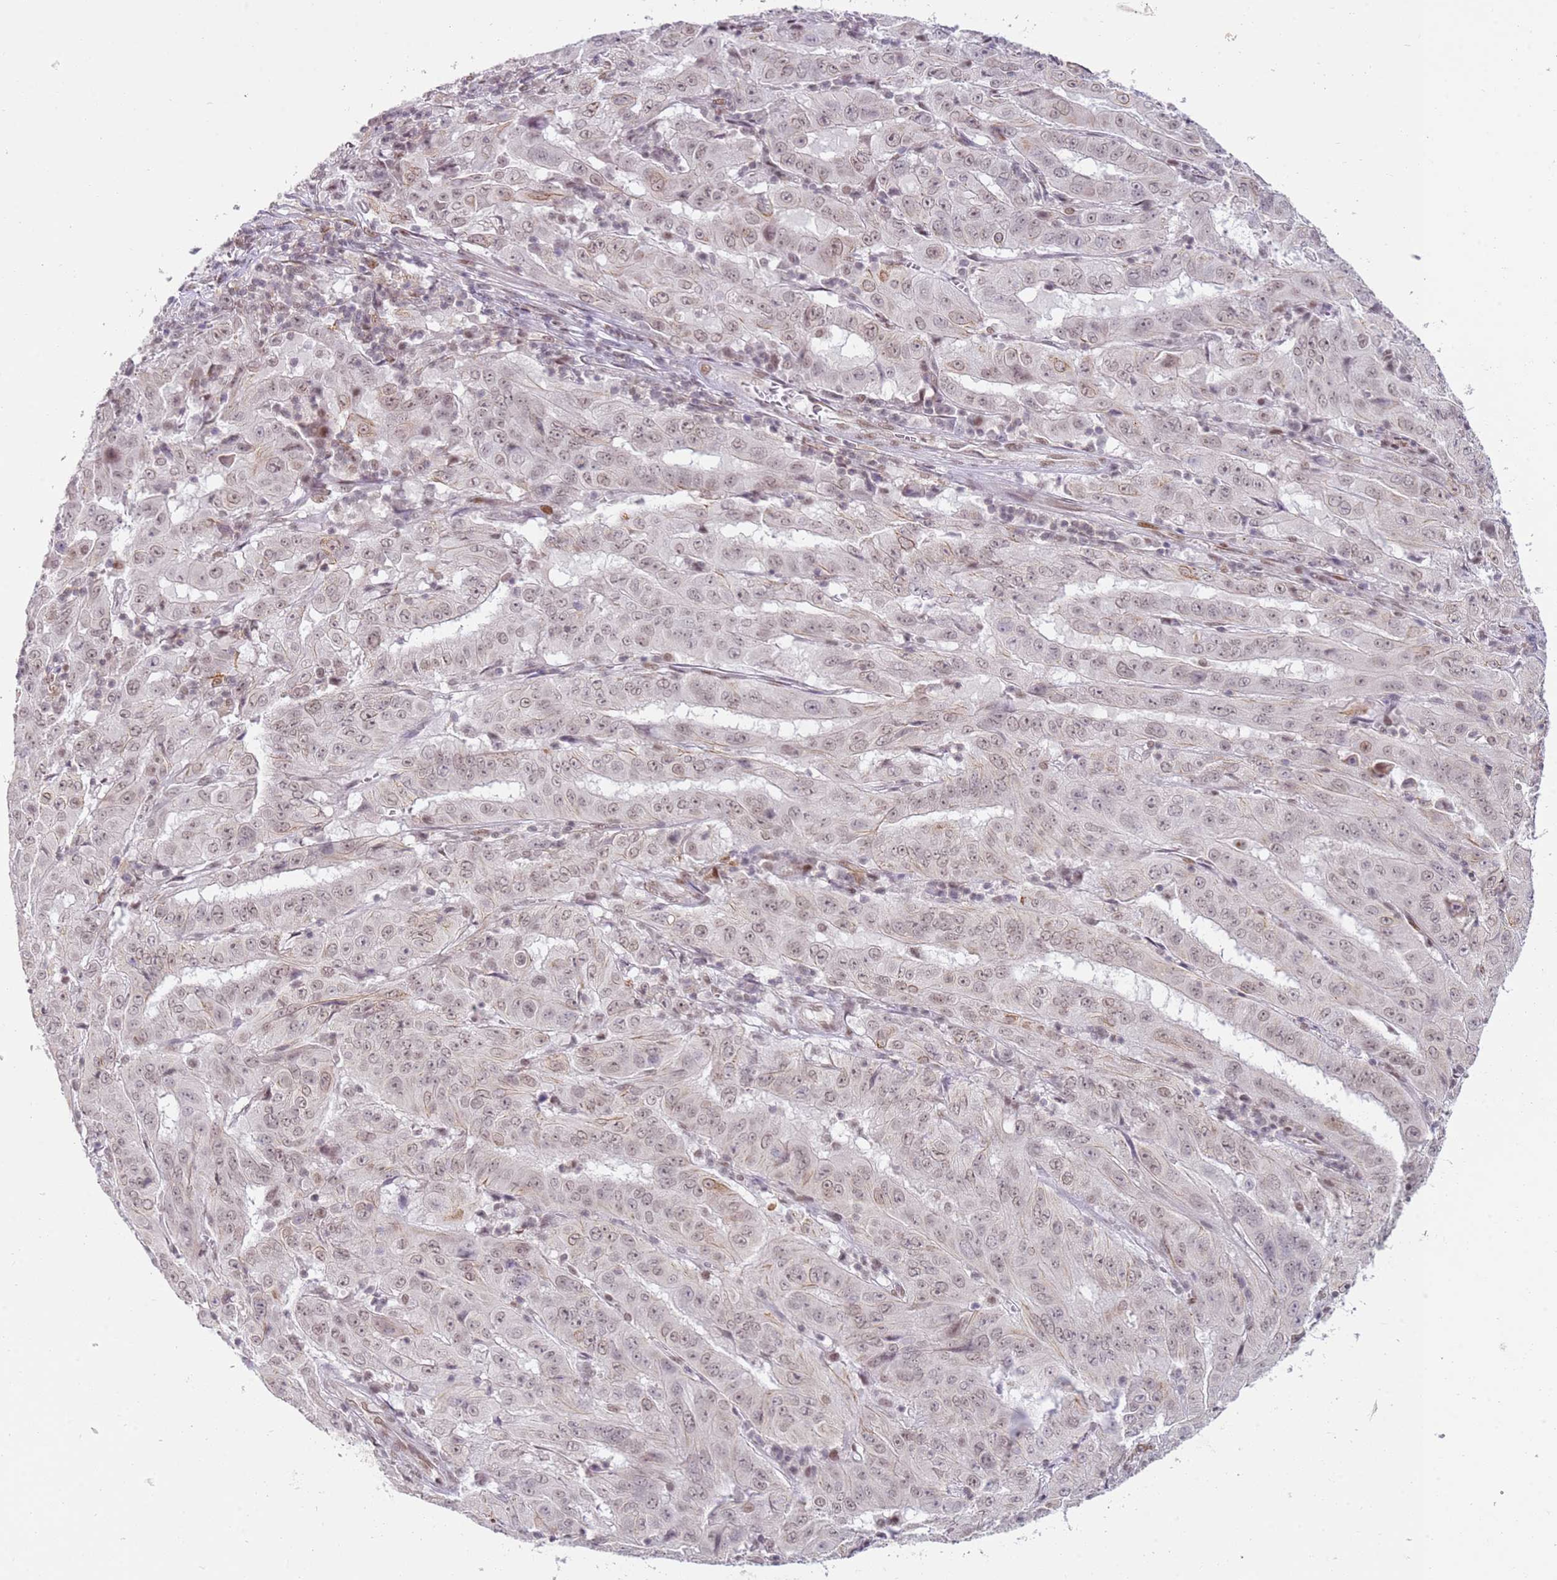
{"staining": {"intensity": "weak", "quantity": "25%-75%", "location": "nuclear"}, "tissue": "pancreatic cancer", "cell_type": "Tumor cells", "image_type": "cancer", "snomed": [{"axis": "morphology", "description": "Adenocarcinoma, NOS"}, {"axis": "topography", "description": "Pancreas"}], "caption": "Immunohistochemical staining of human pancreatic cancer displays low levels of weak nuclear positivity in approximately 25%-75% of tumor cells. The protein of interest is stained brown, and the nuclei are stained in blue (DAB (3,3'-diaminobenzidine) IHC with brightfield microscopy, high magnification).", "gene": "PHC2", "patient": {"sex": "male", "age": 63}}